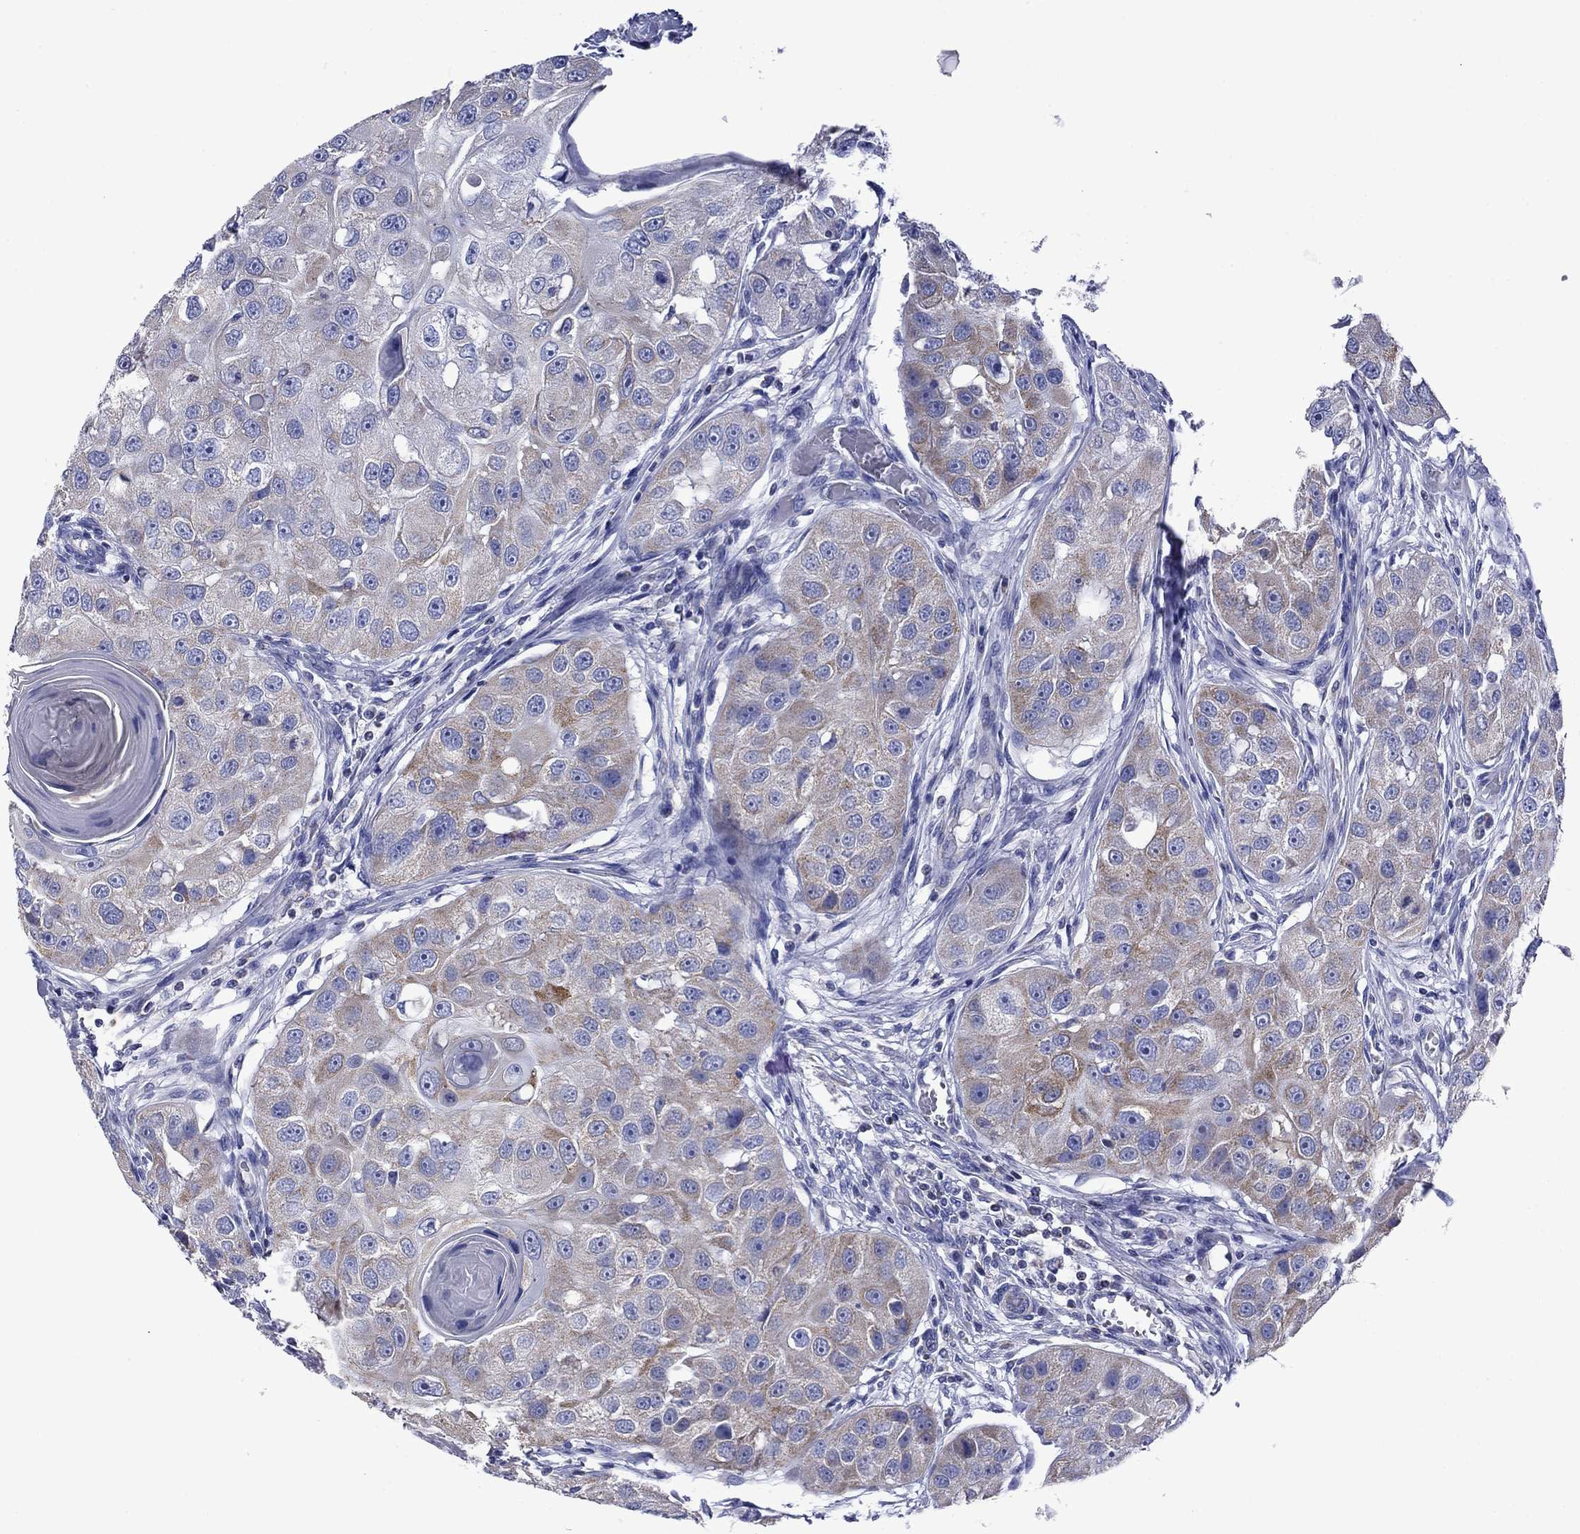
{"staining": {"intensity": "moderate", "quantity": "<25%", "location": "cytoplasmic/membranous"}, "tissue": "head and neck cancer", "cell_type": "Tumor cells", "image_type": "cancer", "snomed": [{"axis": "morphology", "description": "Normal tissue, NOS"}, {"axis": "morphology", "description": "Squamous cell carcinoma, NOS"}, {"axis": "topography", "description": "Skeletal muscle"}, {"axis": "topography", "description": "Head-Neck"}], "caption": "Head and neck squamous cell carcinoma was stained to show a protein in brown. There is low levels of moderate cytoplasmic/membranous staining in approximately <25% of tumor cells. Using DAB (3,3'-diaminobenzidine) (brown) and hematoxylin (blue) stains, captured at high magnification using brightfield microscopy.", "gene": "ACADSB", "patient": {"sex": "male", "age": 51}}